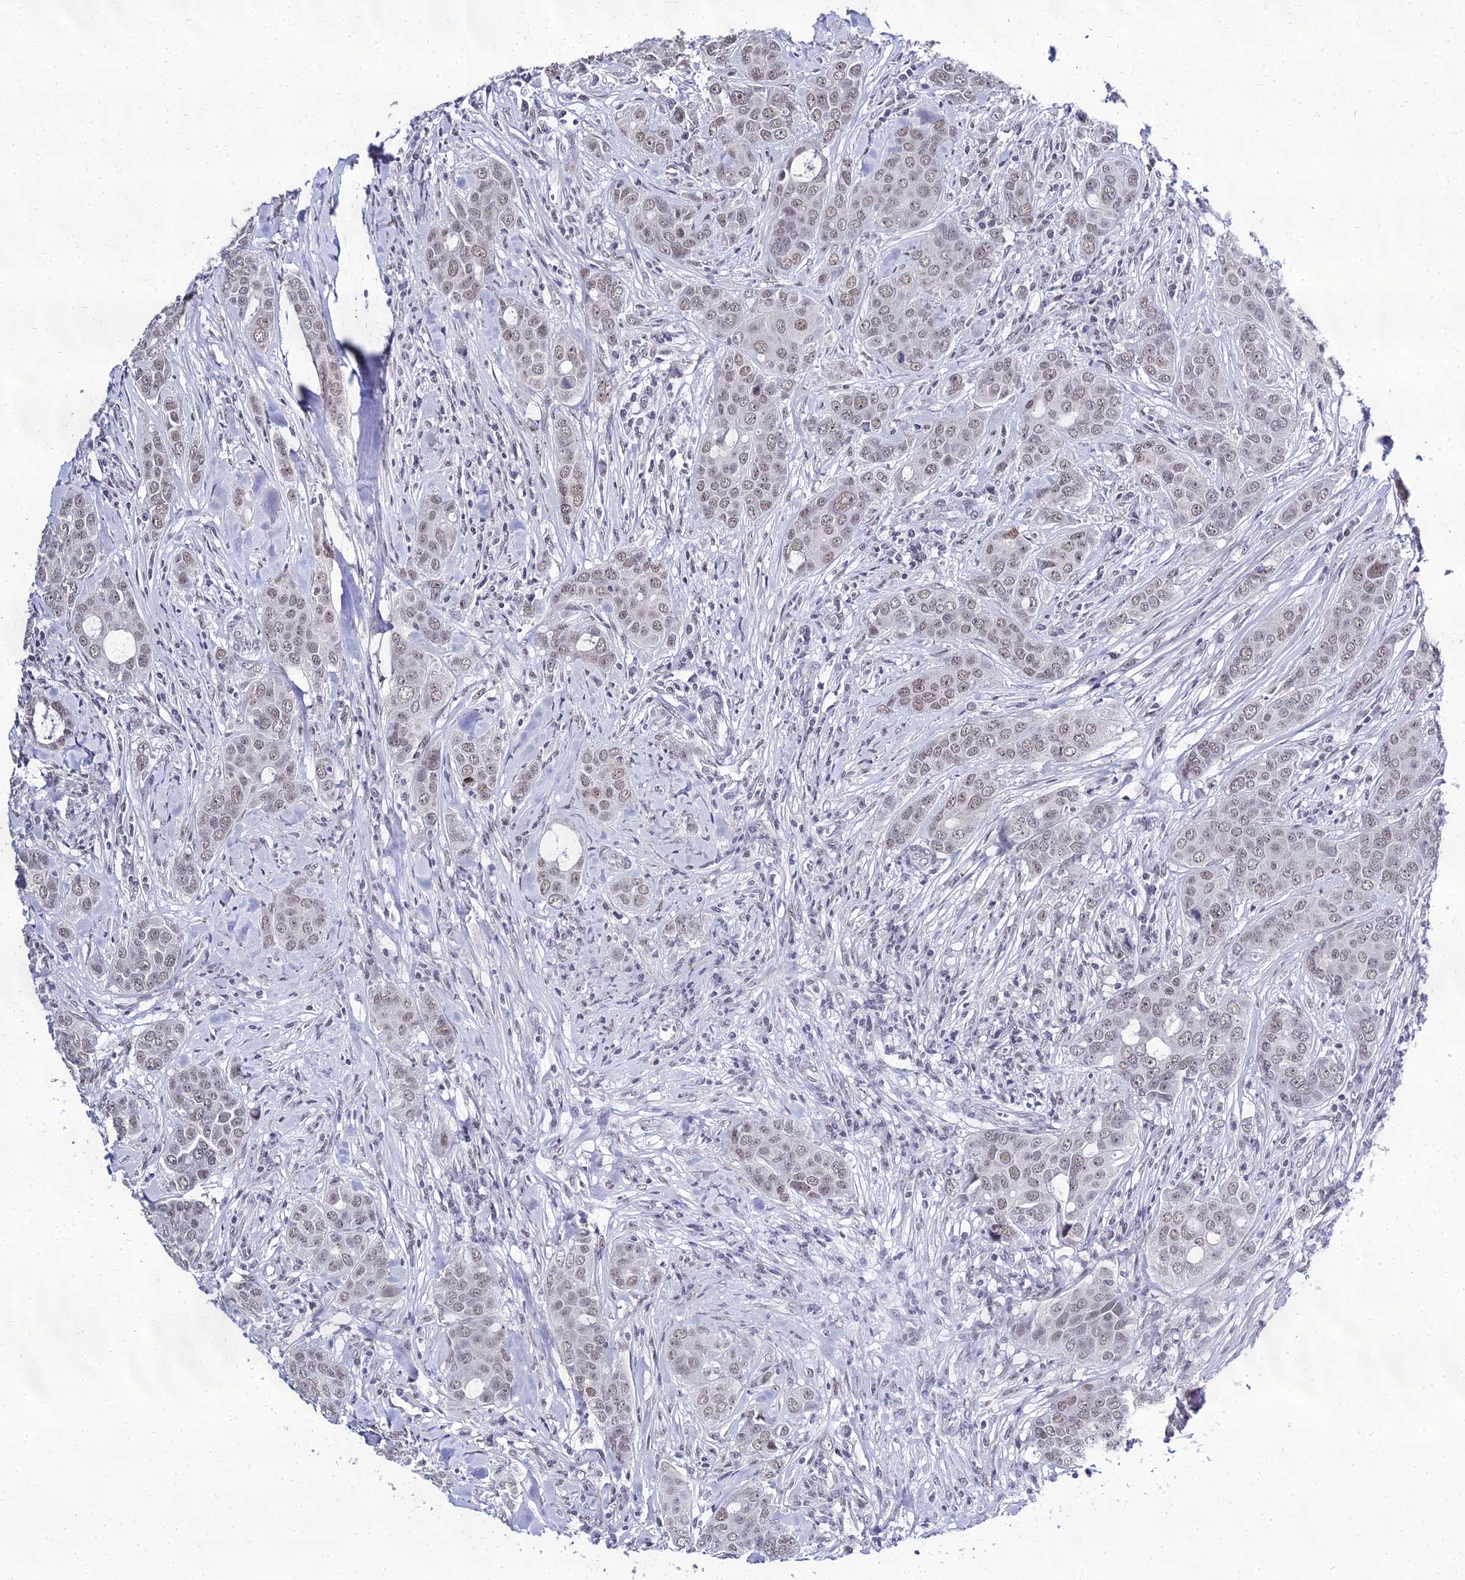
{"staining": {"intensity": "weak", "quantity": ">75%", "location": "nuclear"}, "tissue": "breast cancer", "cell_type": "Tumor cells", "image_type": "cancer", "snomed": [{"axis": "morphology", "description": "Duct carcinoma"}, {"axis": "topography", "description": "Breast"}], "caption": "The histopathology image exhibits immunohistochemical staining of infiltrating ductal carcinoma (breast). There is weak nuclear expression is seen in about >75% of tumor cells.", "gene": "PPP4R2", "patient": {"sex": "female", "age": 43}}